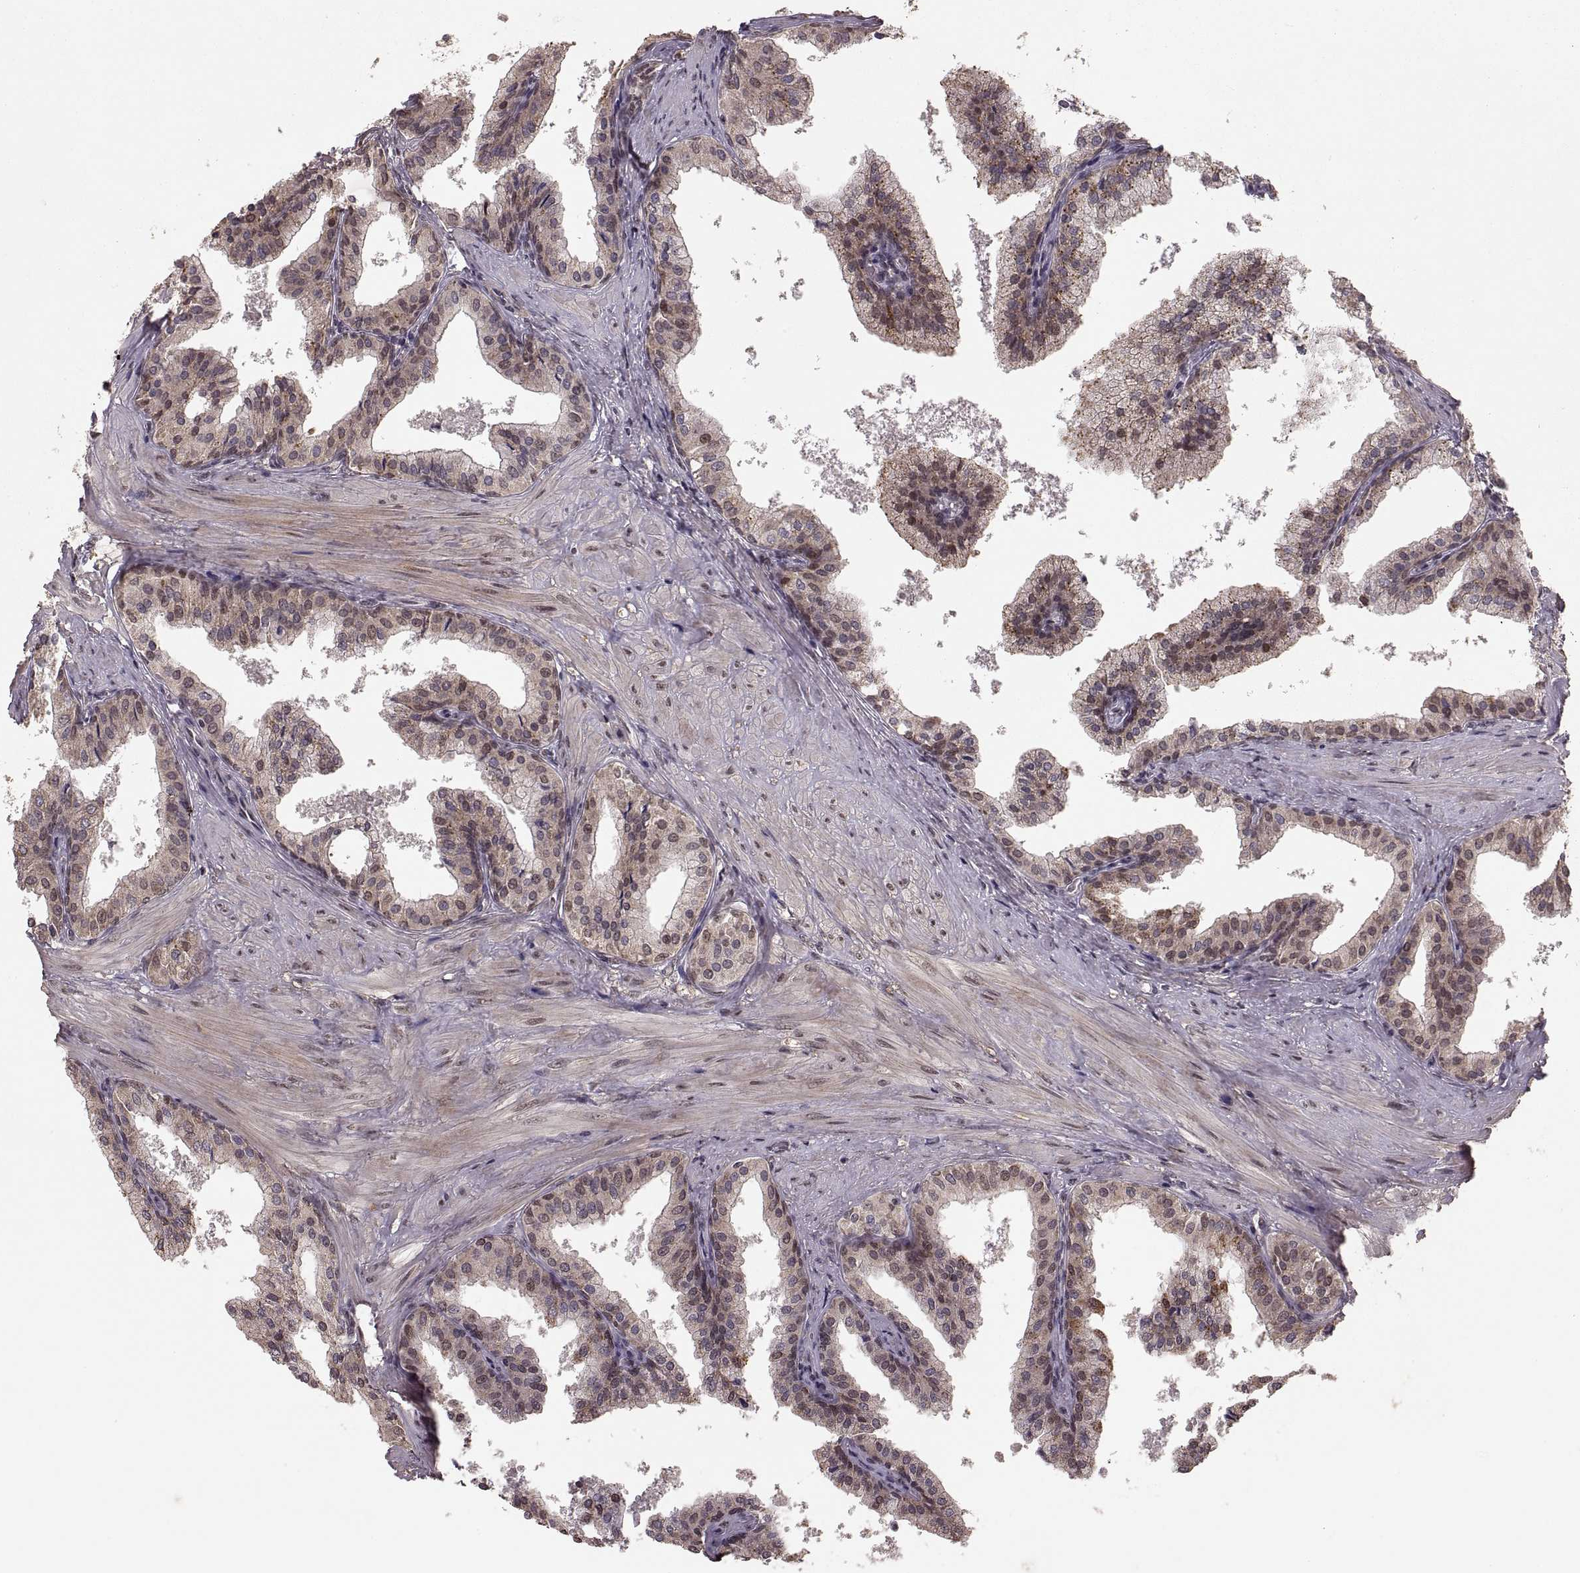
{"staining": {"intensity": "weak", "quantity": ">75%", "location": "cytoplasmic/membranous,nuclear"}, "tissue": "prostate cancer", "cell_type": "Tumor cells", "image_type": "cancer", "snomed": [{"axis": "morphology", "description": "Adenocarcinoma, Low grade"}, {"axis": "topography", "description": "Prostate"}], "caption": "IHC of human low-grade adenocarcinoma (prostate) demonstrates low levels of weak cytoplasmic/membranous and nuclear expression in approximately >75% of tumor cells. The protein of interest is stained brown, and the nuclei are stained in blue (DAB IHC with brightfield microscopy, high magnification).", "gene": "RFT1", "patient": {"sex": "male", "age": 56}}